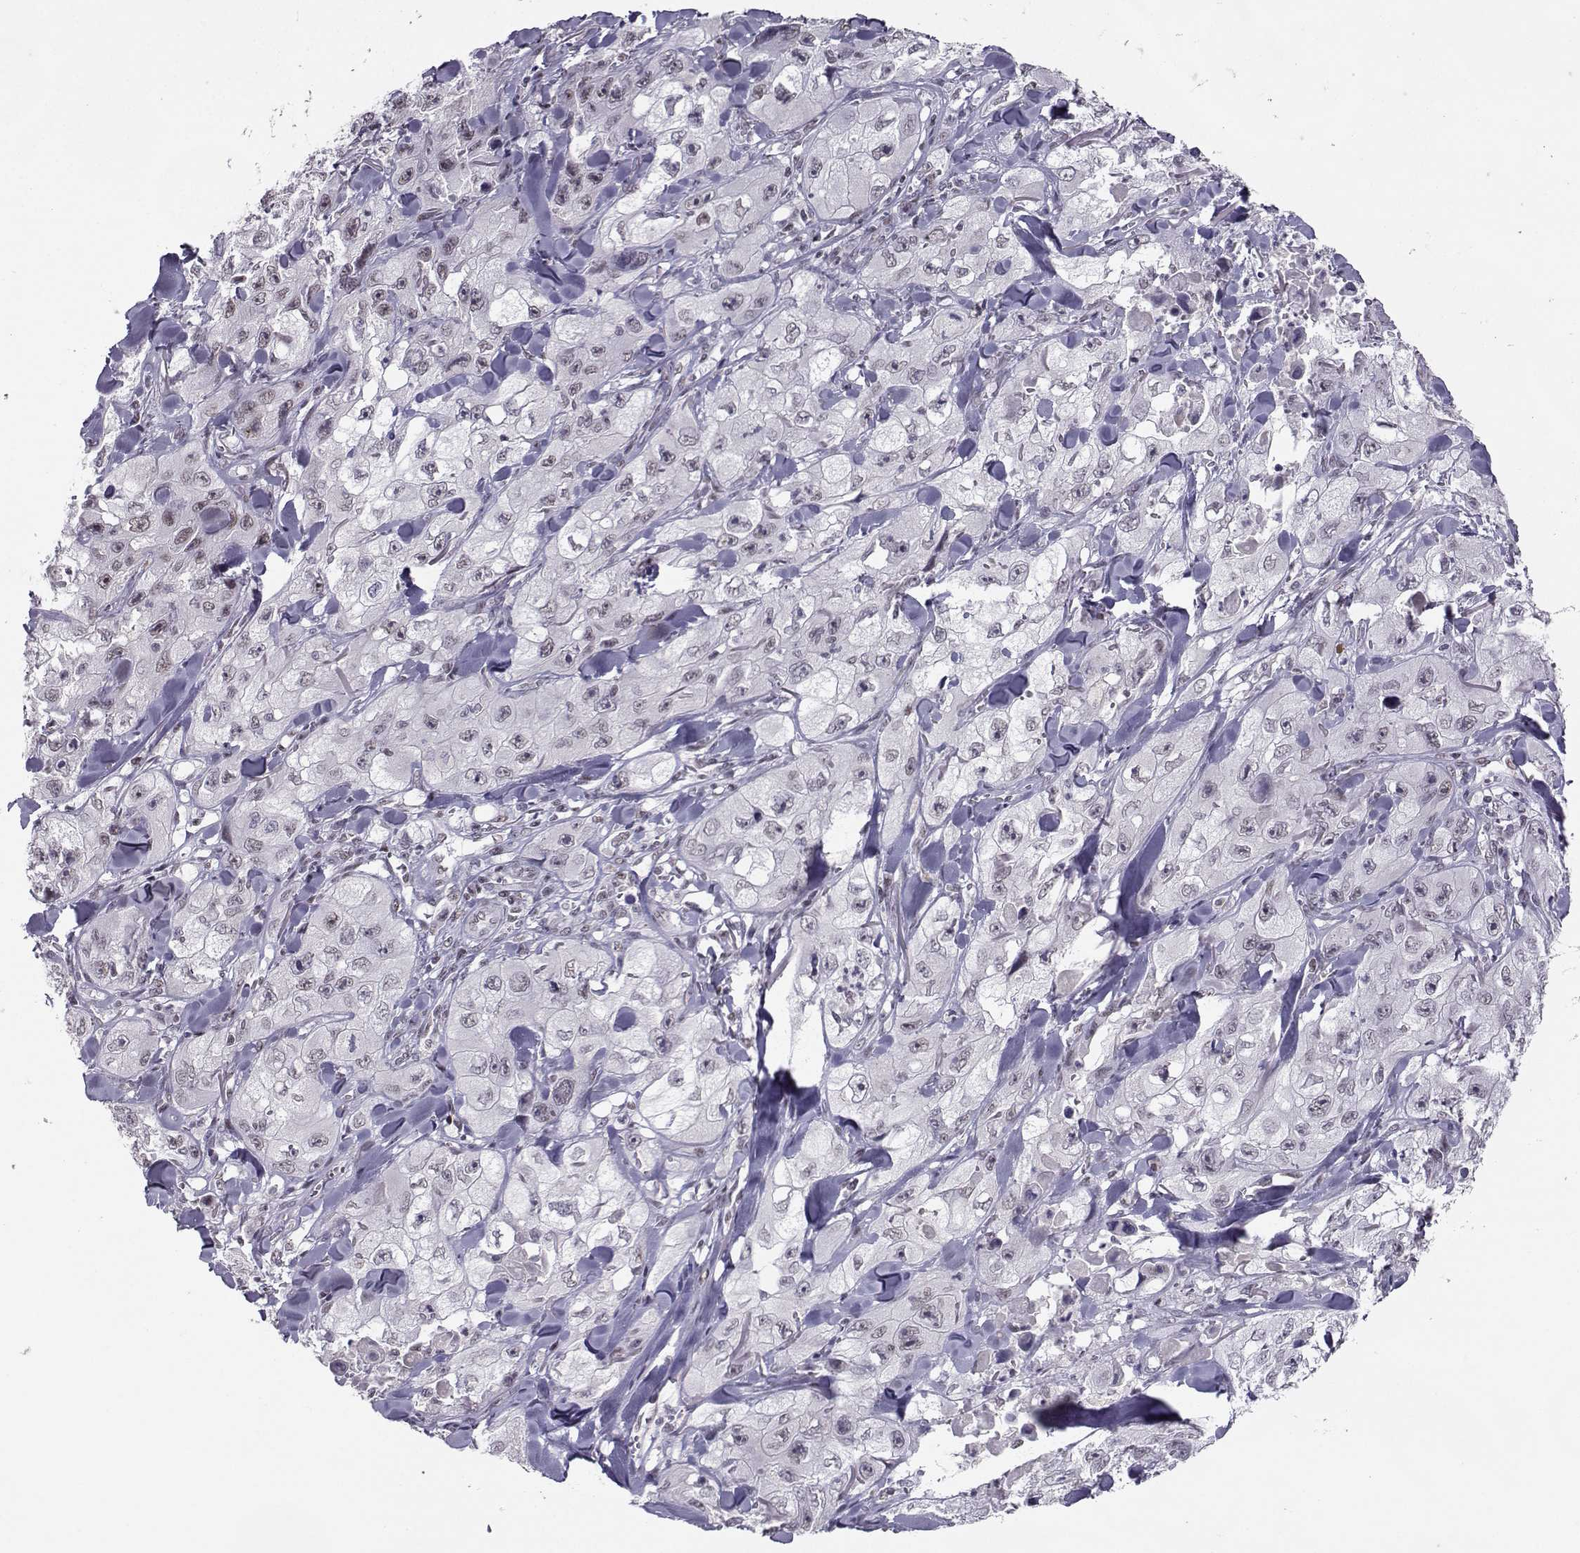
{"staining": {"intensity": "negative", "quantity": "none", "location": "none"}, "tissue": "skin cancer", "cell_type": "Tumor cells", "image_type": "cancer", "snomed": [{"axis": "morphology", "description": "Squamous cell carcinoma, NOS"}, {"axis": "topography", "description": "Skin"}, {"axis": "topography", "description": "Subcutis"}], "caption": "DAB (3,3'-diaminobenzidine) immunohistochemical staining of human squamous cell carcinoma (skin) exhibits no significant staining in tumor cells.", "gene": "LIN28A", "patient": {"sex": "male", "age": 73}}